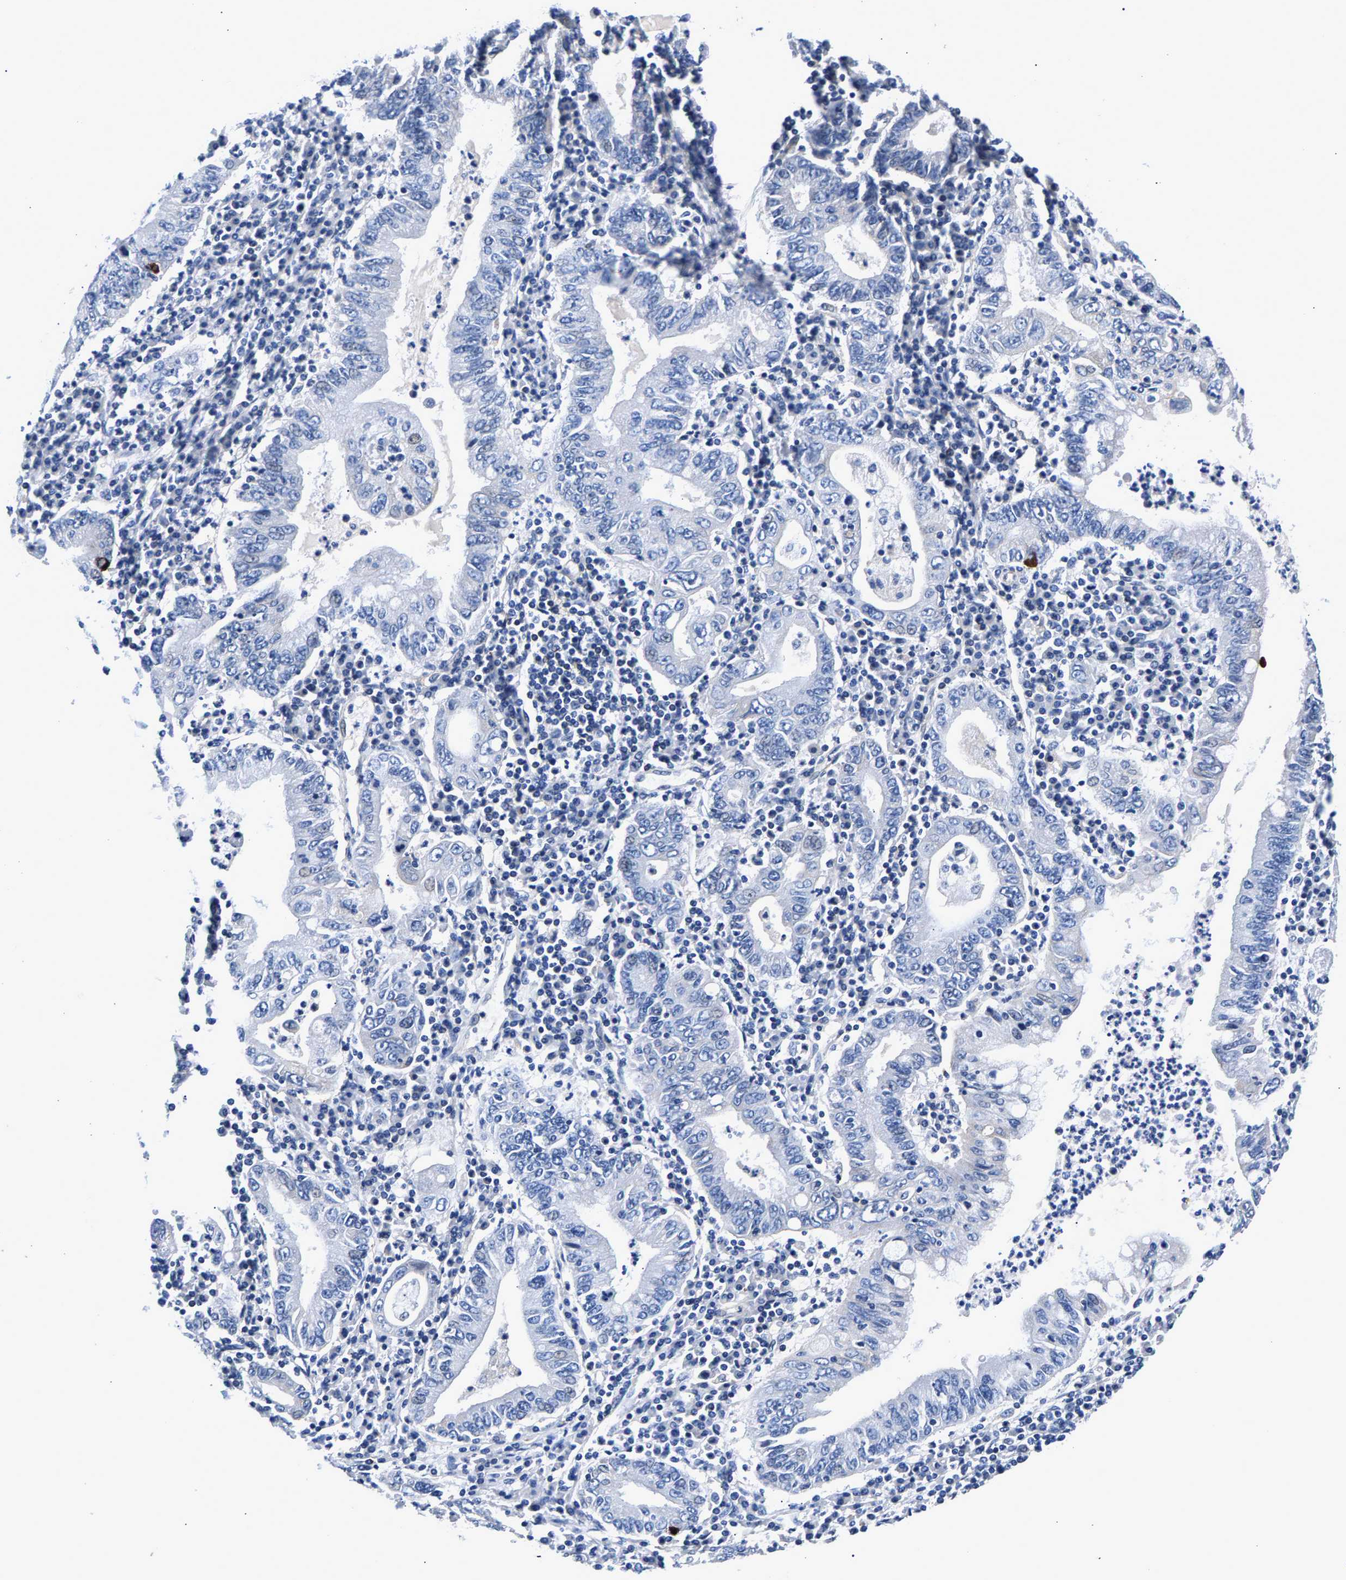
{"staining": {"intensity": "negative", "quantity": "none", "location": "none"}, "tissue": "stomach cancer", "cell_type": "Tumor cells", "image_type": "cancer", "snomed": [{"axis": "morphology", "description": "Normal tissue, NOS"}, {"axis": "morphology", "description": "Adenocarcinoma, NOS"}, {"axis": "topography", "description": "Esophagus"}, {"axis": "topography", "description": "Stomach, upper"}, {"axis": "topography", "description": "Peripheral nerve tissue"}], "caption": "This is an immunohistochemistry (IHC) micrograph of adenocarcinoma (stomach). There is no expression in tumor cells.", "gene": "P2RY4", "patient": {"sex": "male", "age": 62}}